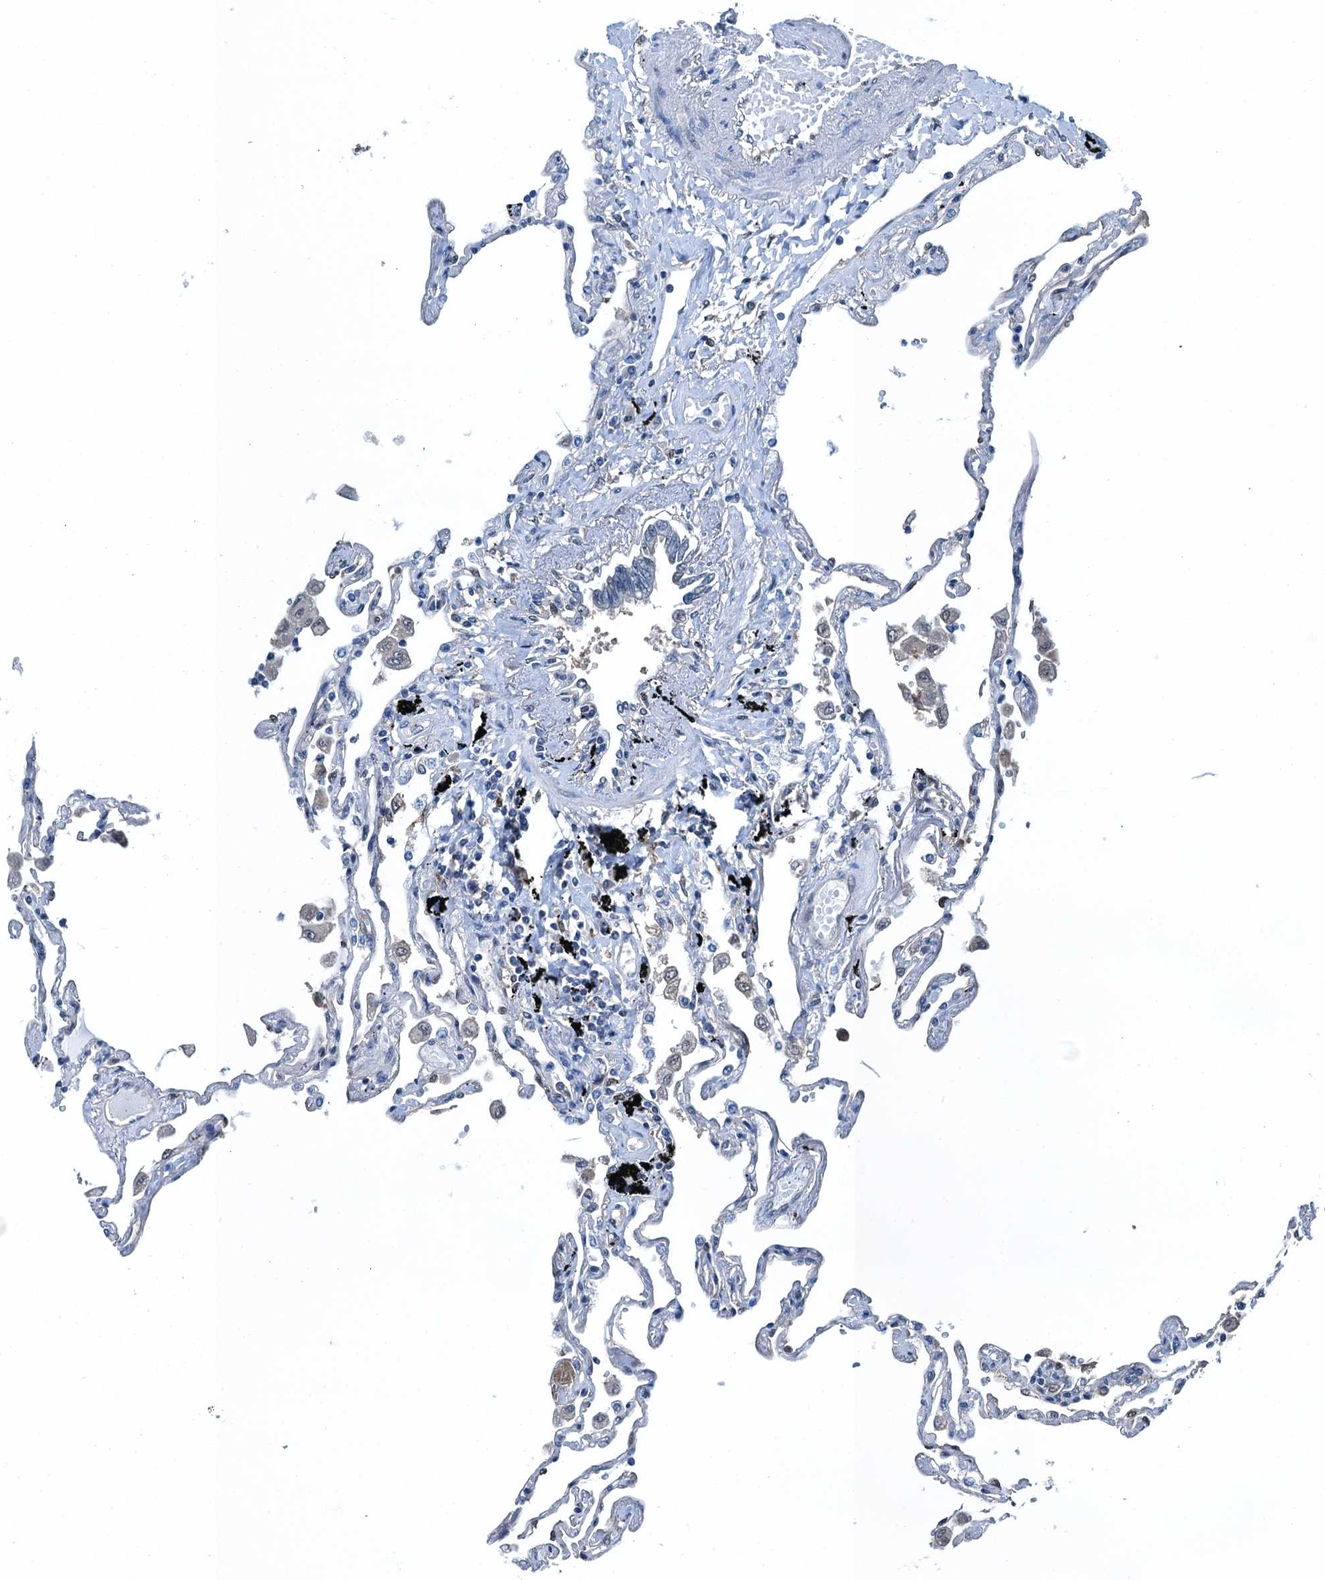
{"staining": {"intensity": "moderate", "quantity": "25%-75%", "location": "cytoplasmic/membranous,nuclear"}, "tissue": "lung", "cell_type": "Alveolar cells", "image_type": "normal", "snomed": [{"axis": "morphology", "description": "Normal tissue, NOS"}, {"axis": "topography", "description": "Lung"}], "caption": "IHC micrograph of benign lung: lung stained using immunohistochemistry (IHC) shows medium levels of moderate protein expression localized specifically in the cytoplasmic/membranous,nuclear of alveolar cells, appearing as a cytoplasmic/membranous,nuclear brown color.", "gene": "RNH1", "patient": {"sex": "female", "age": 67}}